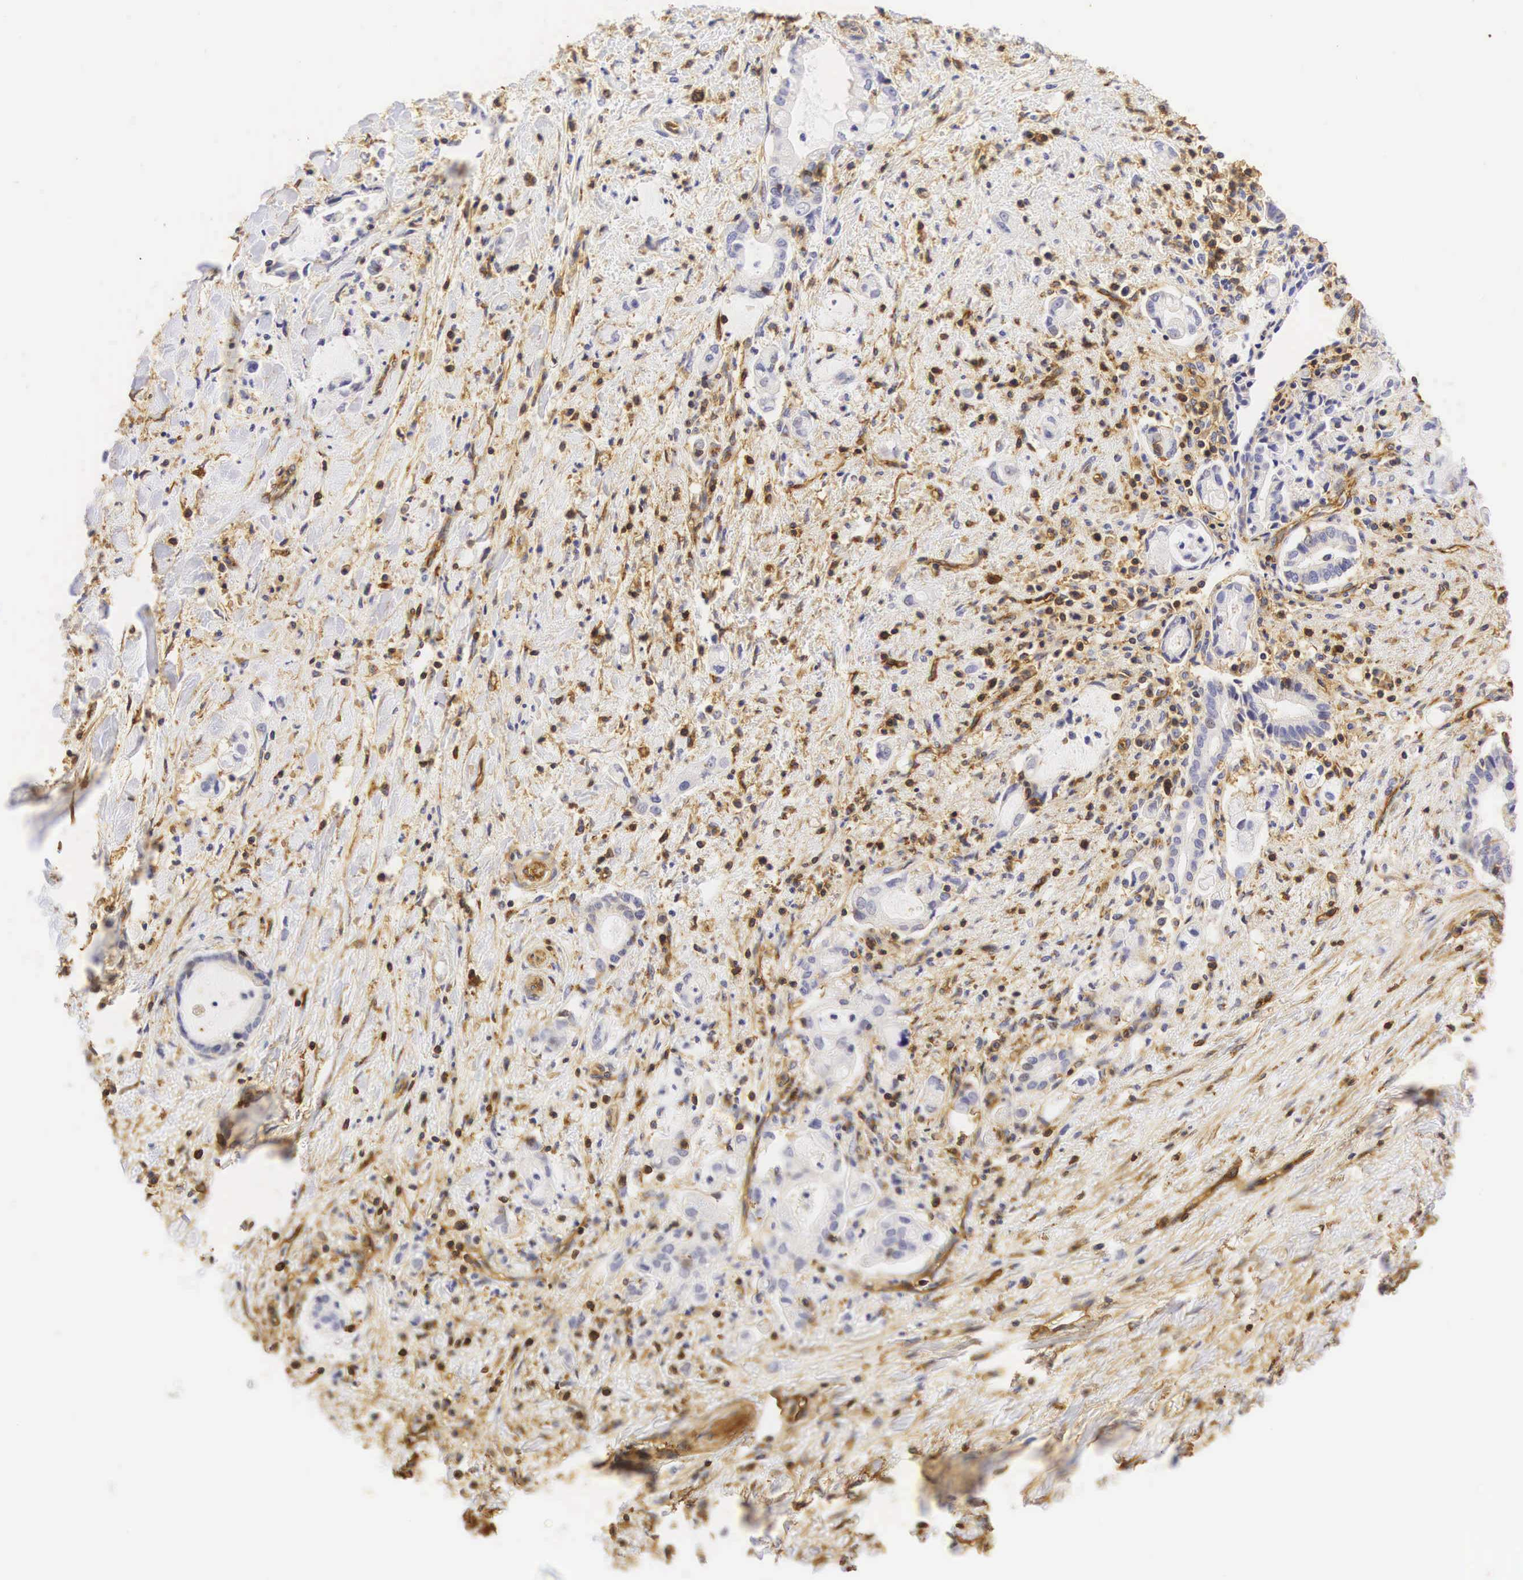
{"staining": {"intensity": "weak", "quantity": "<25%", "location": "cytoplasmic/membranous"}, "tissue": "liver cancer", "cell_type": "Tumor cells", "image_type": "cancer", "snomed": [{"axis": "morphology", "description": "Cholangiocarcinoma"}, {"axis": "topography", "description": "Liver"}], "caption": "The IHC photomicrograph has no significant staining in tumor cells of liver cancer tissue.", "gene": "CD99", "patient": {"sex": "male", "age": 57}}